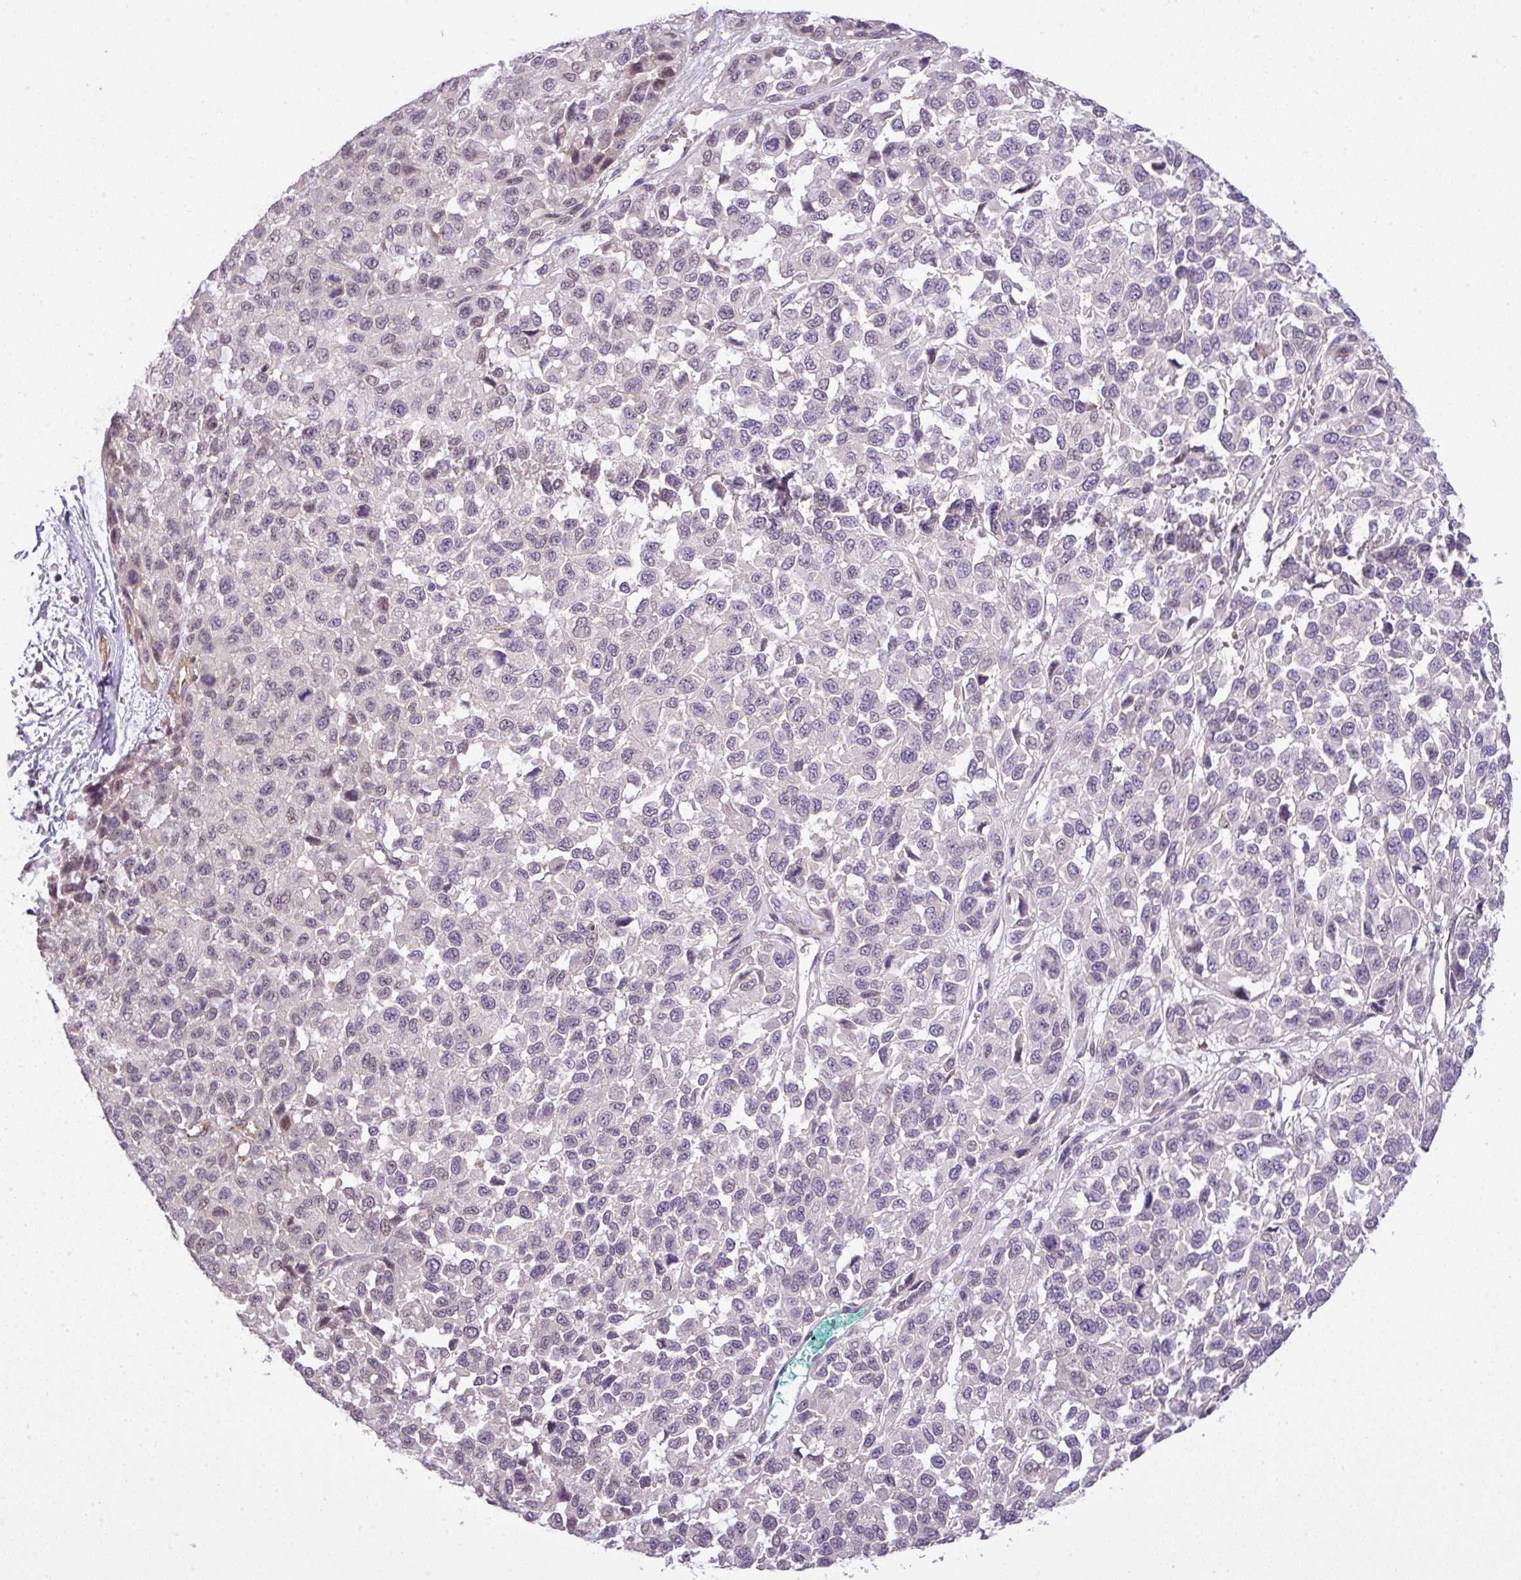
{"staining": {"intensity": "negative", "quantity": "none", "location": "none"}, "tissue": "melanoma", "cell_type": "Tumor cells", "image_type": "cancer", "snomed": [{"axis": "morphology", "description": "Malignant melanoma, NOS"}, {"axis": "topography", "description": "Skin"}], "caption": "Tumor cells show no significant positivity in malignant melanoma.", "gene": "NBEAL2", "patient": {"sex": "male", "age": 62}}